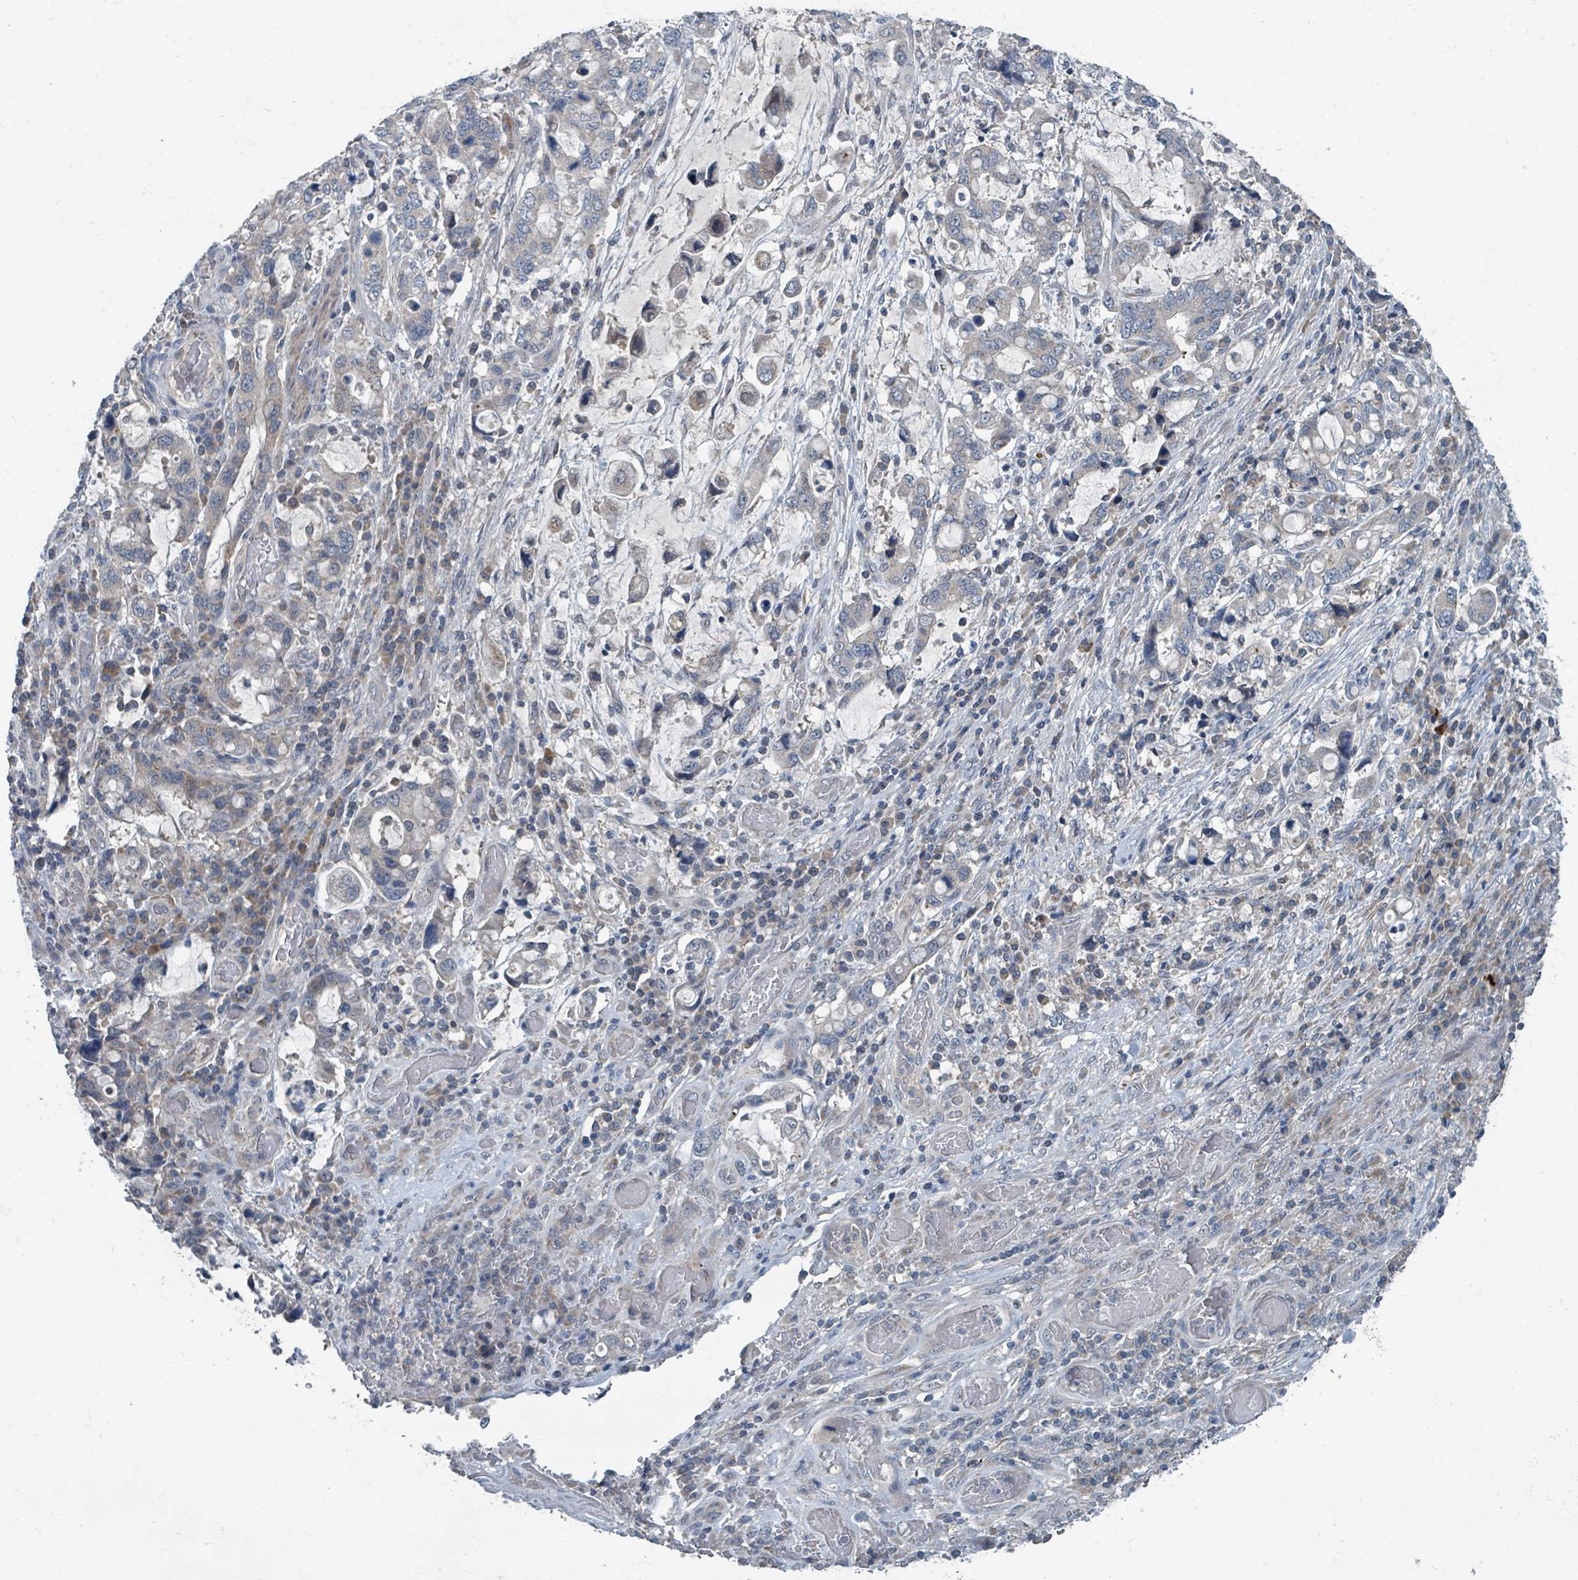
{"staining": {"intensity": "negative", "quantity": "none", "location": "none"}, "tissue": "stomach cancer", "cell_type": "Tumor cells", "image_type": "cancer", "snomed": [{"axis": "morphology", "description": "Adenocarcinoma, NOS"}, {"axis": "topography", "description": "Stomach, upper"}, {"axis": "topography", "description": "Stomach"}], "caption": "The micrograph reveals no significant expression in tumor cells of stomach cancer.", "gene": "ACBD4", "patient": {"sex": "male", "age": 62}}